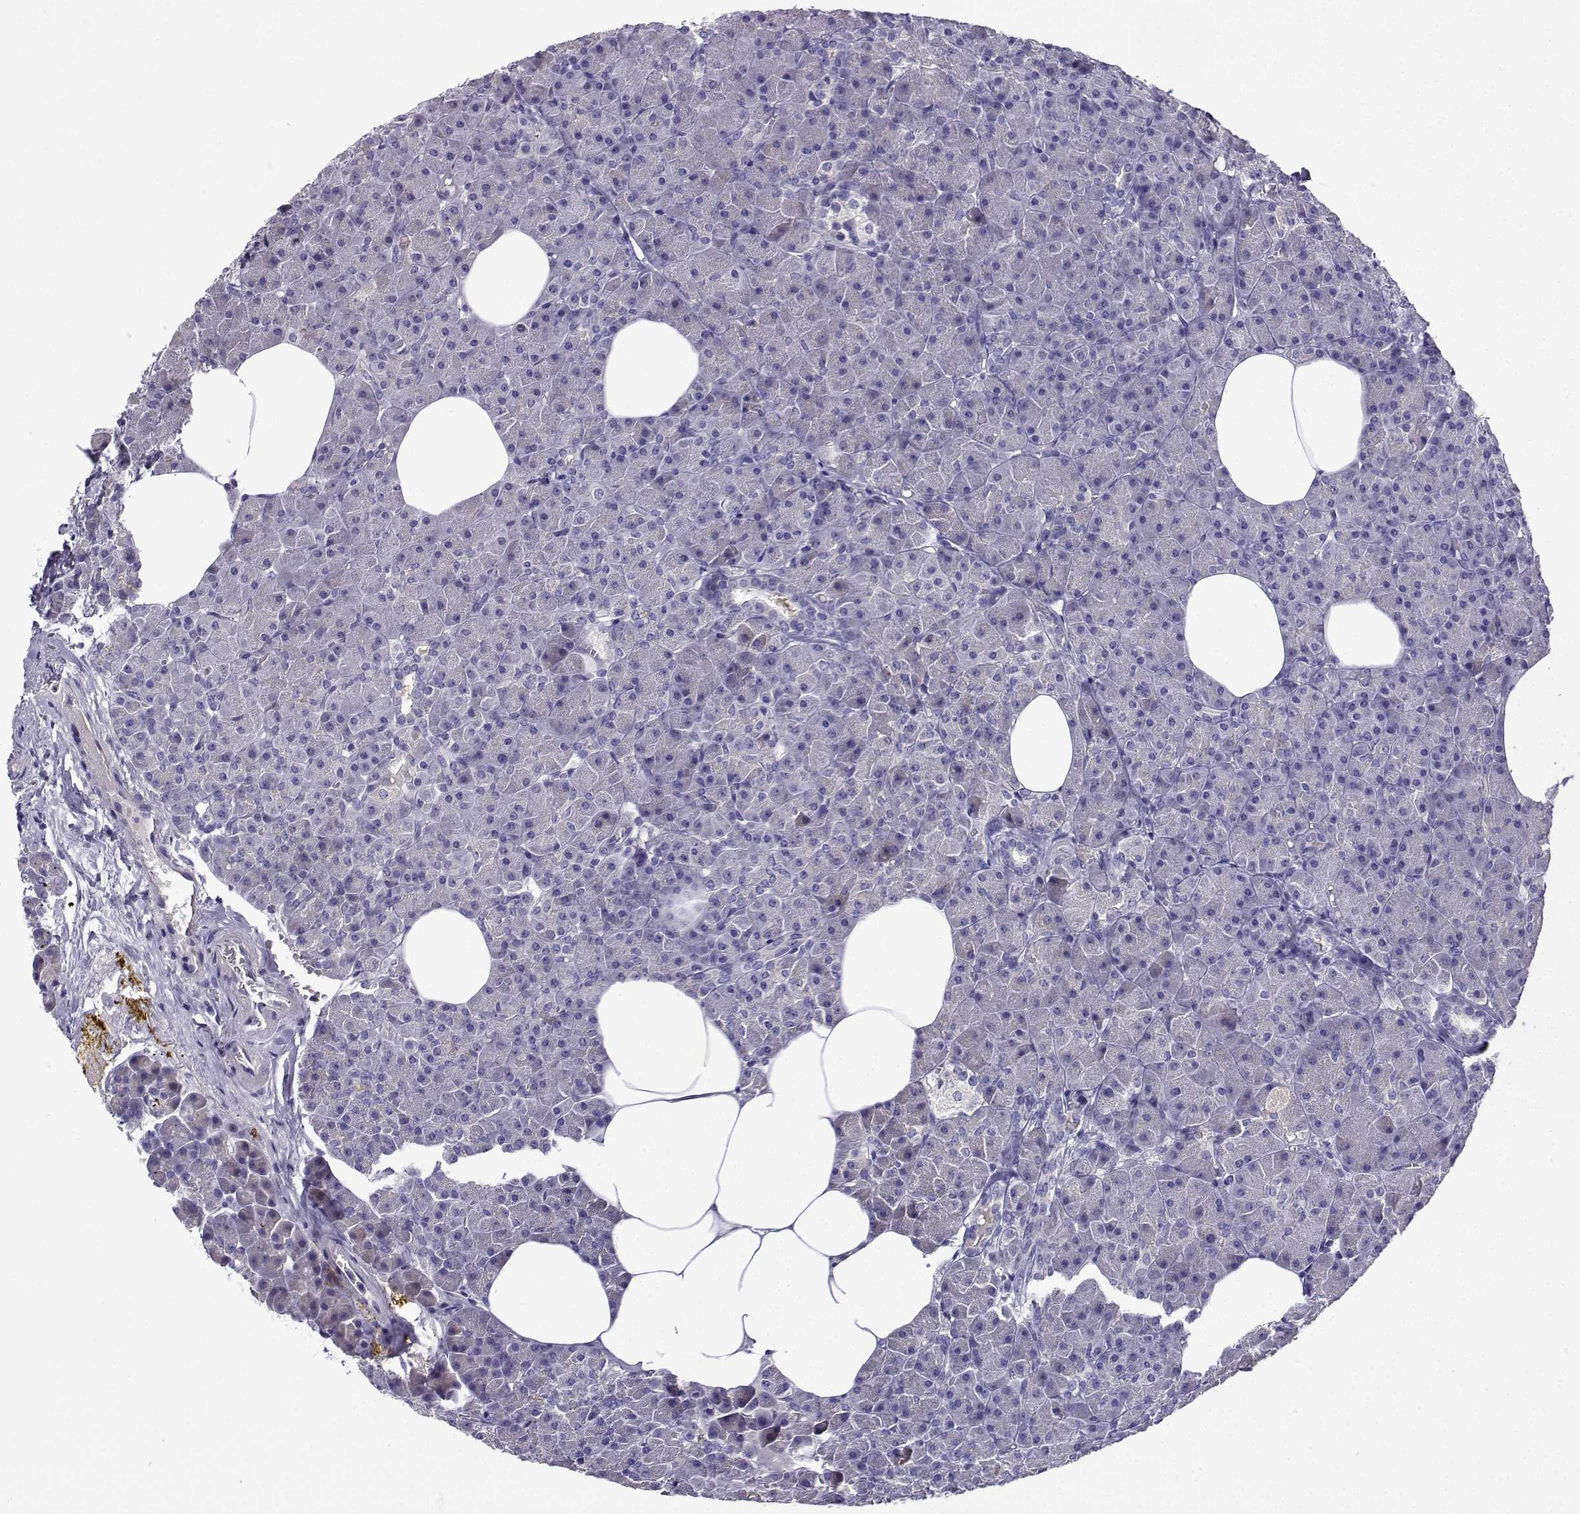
{"staining": {"intensity": "negative", "quantity": "none", "location": "none"}, "tissue": "pancreas", "cell_type": "Exocrine glandular cells", "image_type": "normal", "snomed": [{"axis": "morphology", "description": "Normal tissue, NOS"}, {"axis": "topography", "description": "Pancreas"}], "caption": "A histopathology image of human pancreas is negative for staining in exocrine glandular cells. (Brightfield microscopy of DAB (3,3'-diaminobenzidine) immunohistochemistry at high magnification).", "gene": "SPACA7", "patient": {"sex": "female", "age": 45}}